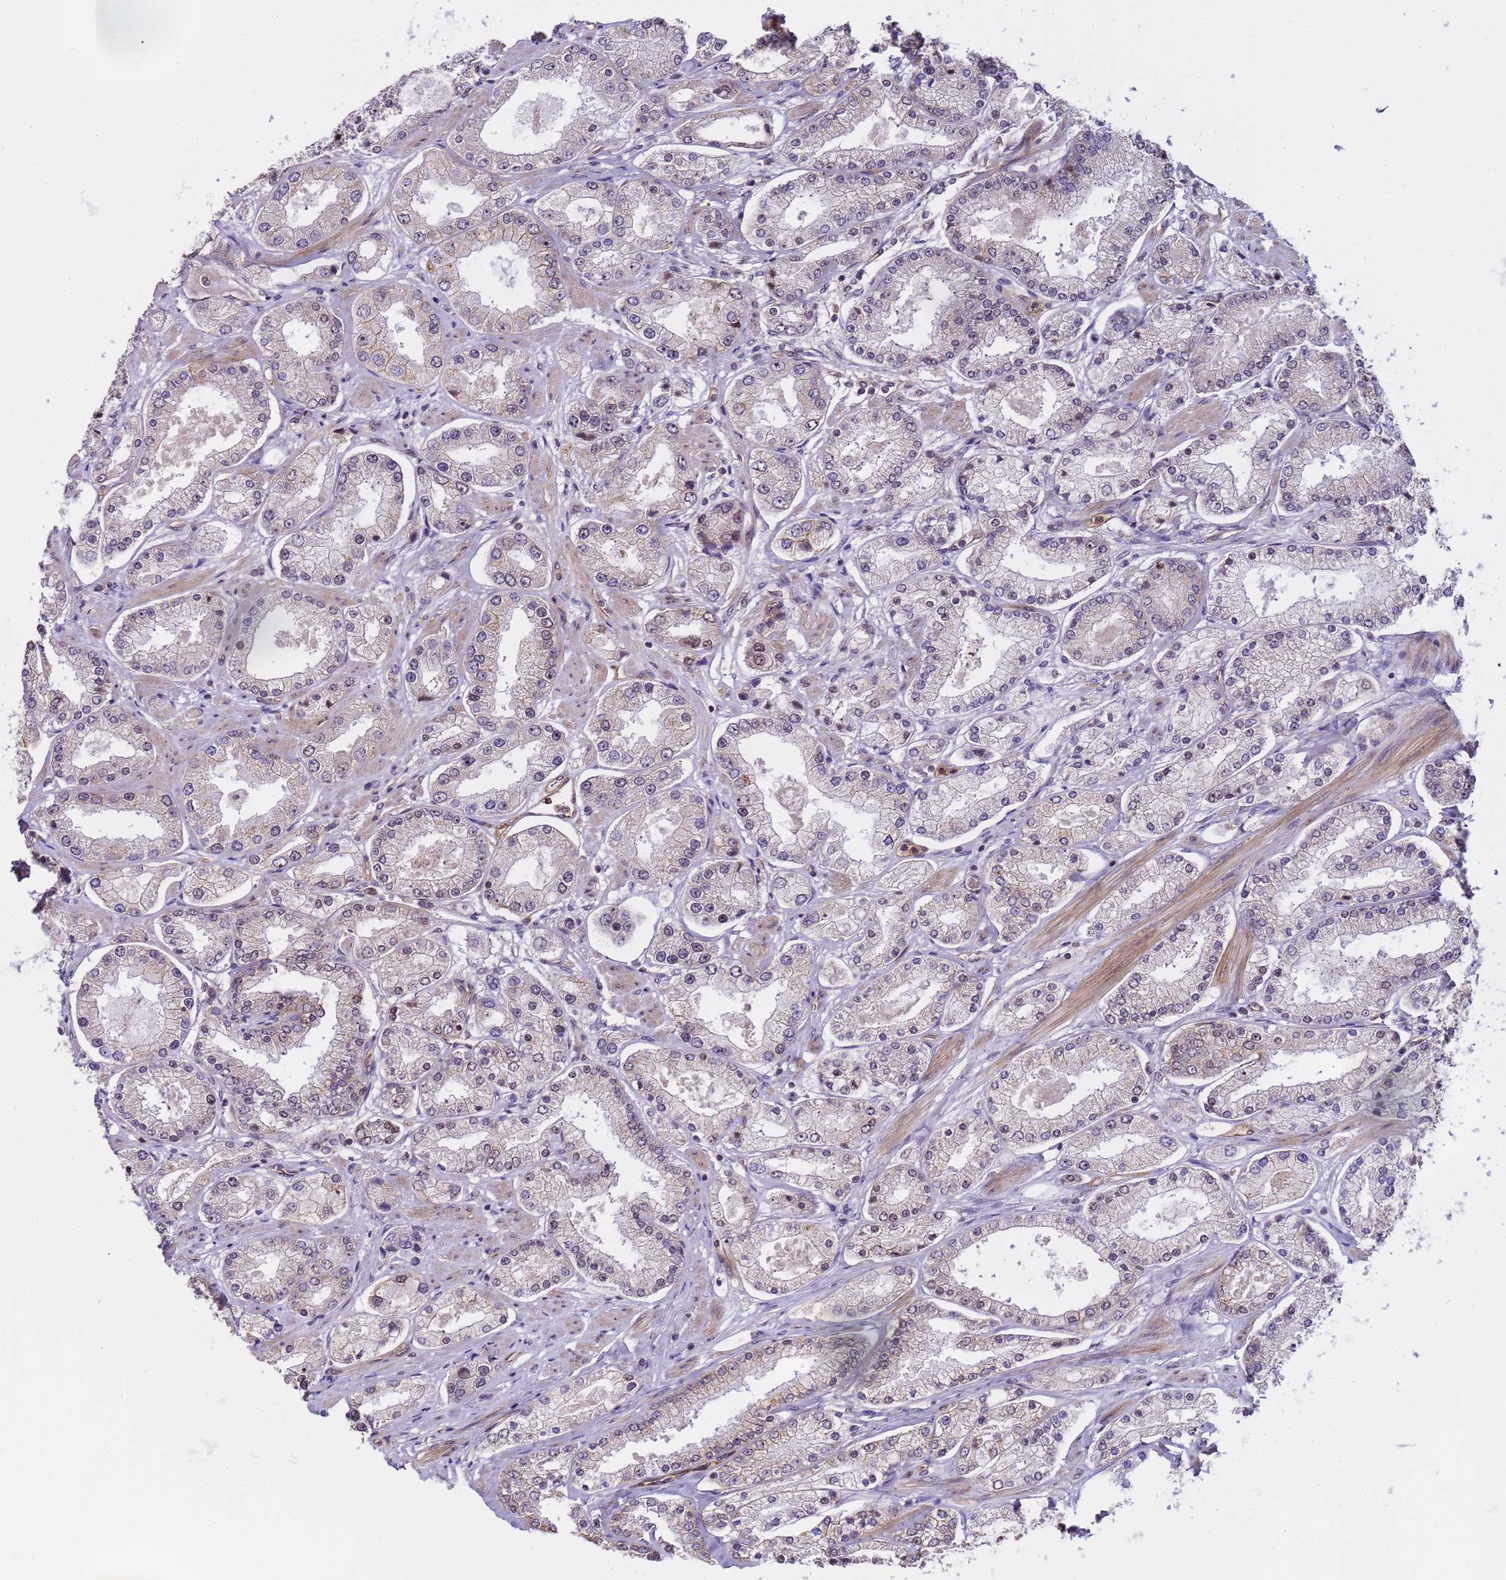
{"staining": {"intensity": "weak", "quantity": "<25%", "location": "cytoplasmic/membranous,nuclear"}, "tissue": "prostate cancer", "cell_type": "Tumor cells", "image_type": "cancer", "snomed": [{"axis": "morphology", "description": "Adenocarcinoma, High grade"}, {"axis": "topography", "description": "Prostate"}], "caption": "Adenocarcinoma (high-grade) (prostate) was stained to show a protein in brown. There is no significant expression in tumor cells.", "gene": "EMC2", "patient": {"sex": "male", "age": 69}}